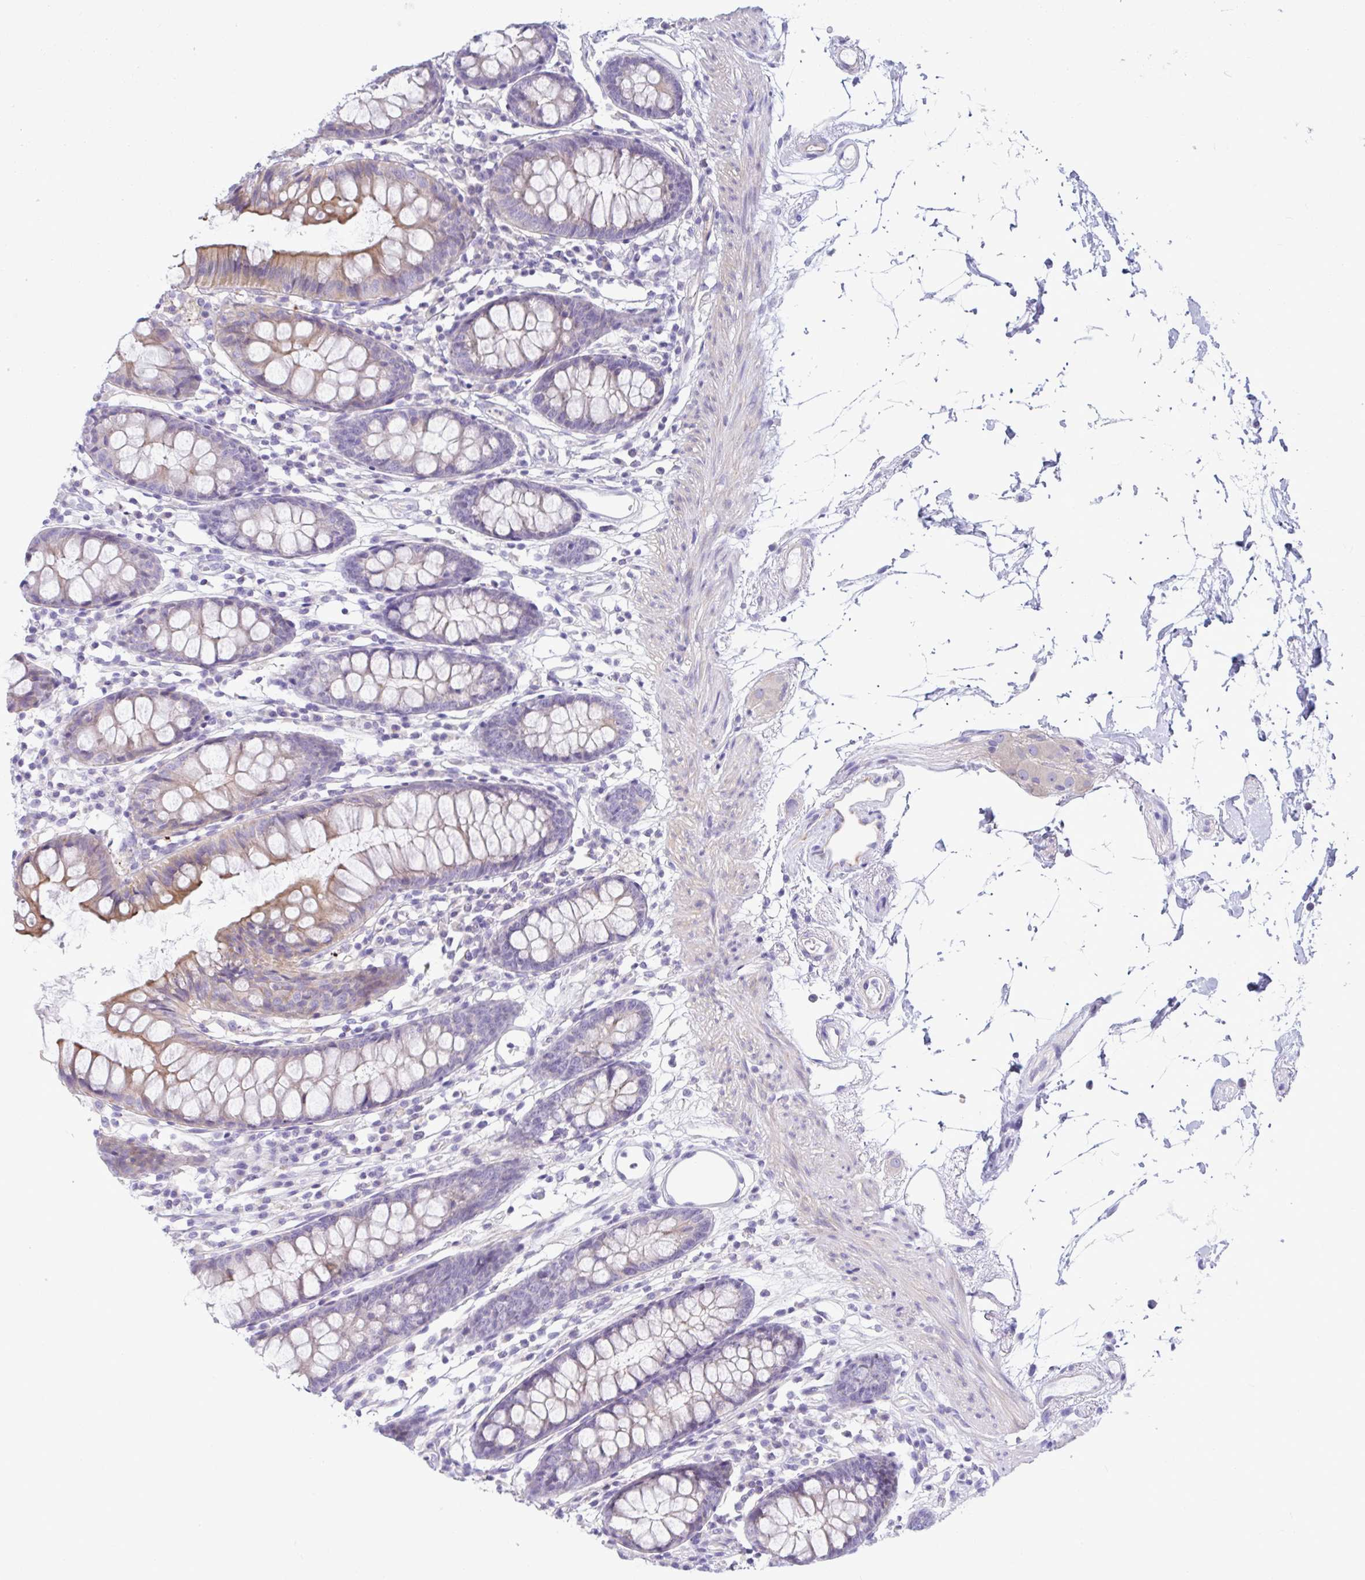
{"staining": {"intensity": "negative", "quantity": "none", "location": "none"}, "tissue": "colon", "cell_type": "Endothelial cells", "image_type": "normal", "snomed": [{"axis": "morphology", "description": "Normal tissue, NOS"}, {"axis": "topography", "description": "Colon"}], "caption": "Human colon stained for a protein using IHC displays no expression in endothelial cells.", "gene": "TNNI2", "patient": {"sex": "female", "age": 84}}